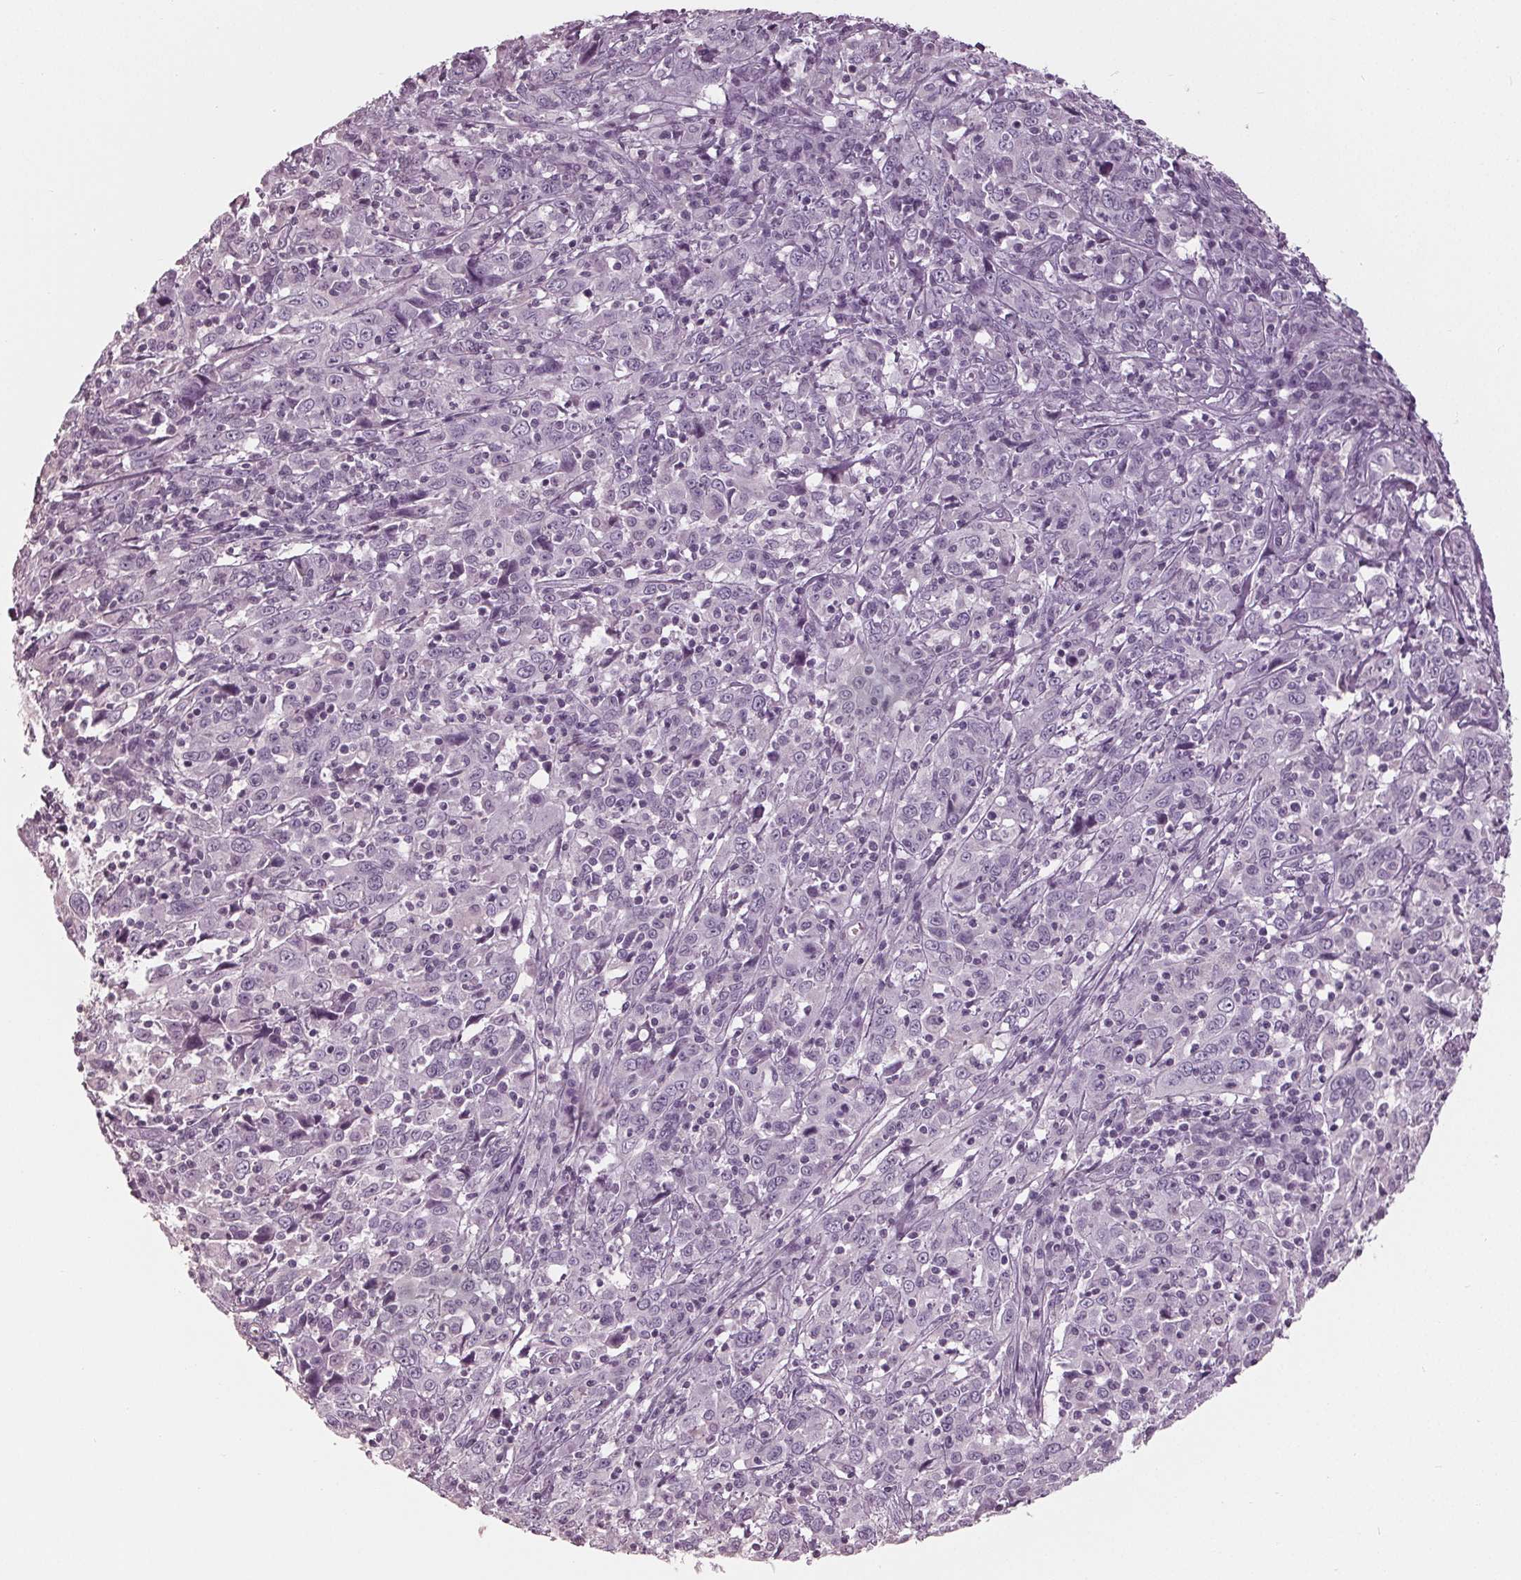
{"staining": {"intensity": "negative", "quantity": "none", "location": "none"}, "tissue": "cervical cancer", "cell_type": "Tumor cells", "image_type": "cancer", "snomed": [{"axis": "morphology", "description": "Squamous cell carcinoma, NOS"}, {"axis": "topography", "description": "Cervix"}], "caption": "Immunohistochemical staining of squamous cell carcinoma (cervical) exhibits no significant expression in tumor cells.", "gene": "TNNC2", "patient": {"sex": "female", "age": 46}}